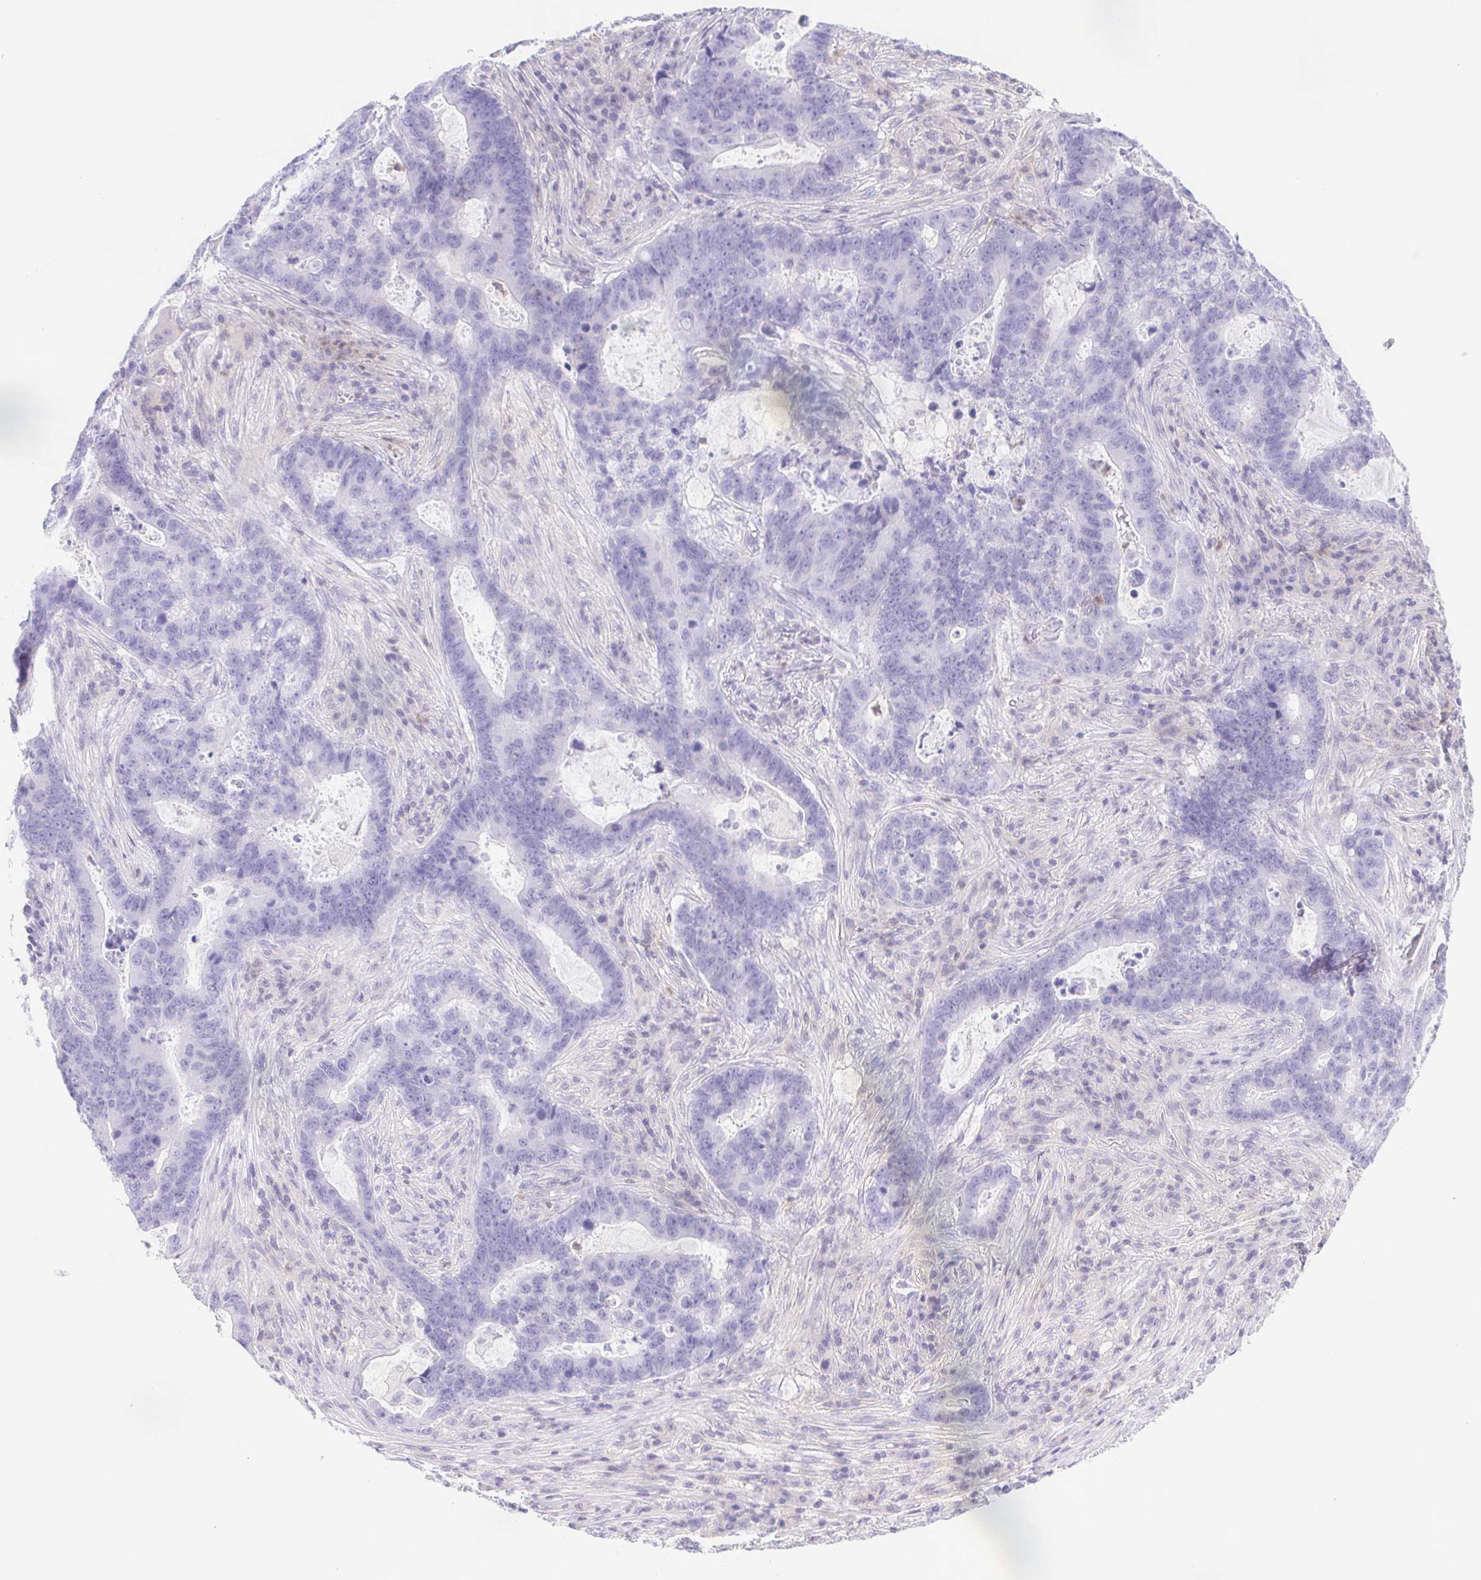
{"staining": {"intensity": "negative", "quantity": "none", "location": "none"}, "tissue": "lung cancer", "cell_type": "Tumor cells", "image_type": "cancer", "snomed": [{"axis": "morphology", "description": "Aneuploidy"}, {"axis": "morphology", "description": "Adenocarcinoma, NOS"}, {"axis": "morphology", "description": "Adenocarcinoma primary or metastatic"}, {"axis": "topography", "description": "Lung"}], "caption": "Immunohistochemical staining of adenocarcinoma primary or metastatic (lung) exhibits no significant positivity in tumor cells.", "gene": "SYNPR", "patient": {"sex": "female", "age": 75}}